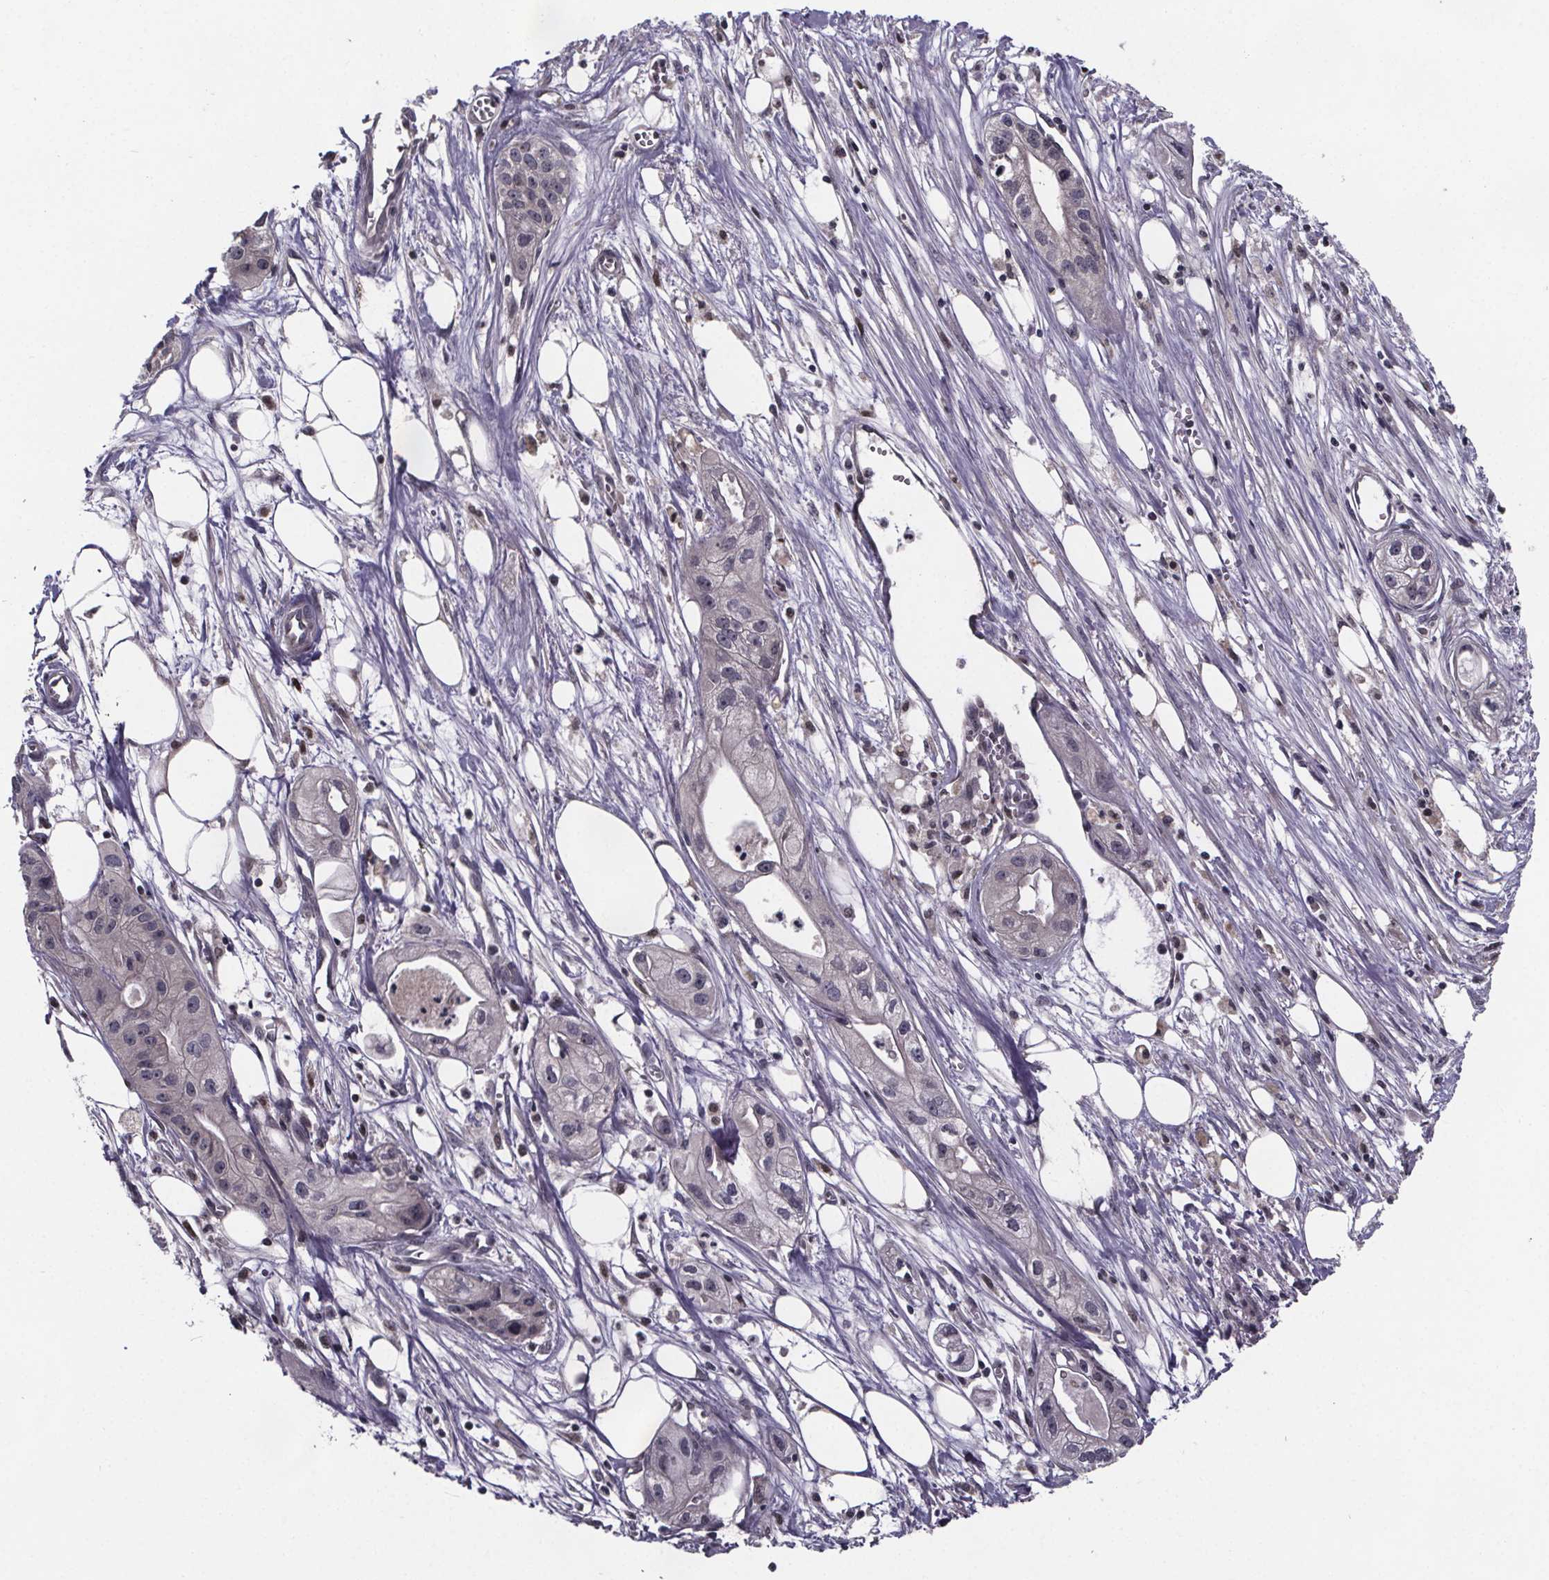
{"staining": {"intensity": "negative", "quantity": "none", "location": "none"}, "tissue": "pancreatic cancer", "cell_type": "Tumor cells", "image_type": "cancer", "snomed": [{"axis": "morphology", "description": "Adenocarcinoma, NOS"}, {"axis": "topography", "description": "Pancreas"}], "caption": "This is an immunohistochemistry (IHC) photomicrograph of human pancreatic adenocarcinoma. There is no positivity in tumor cells.", "gene": "FN3KRP", "patient": {"sex": "male", "age": 70}}